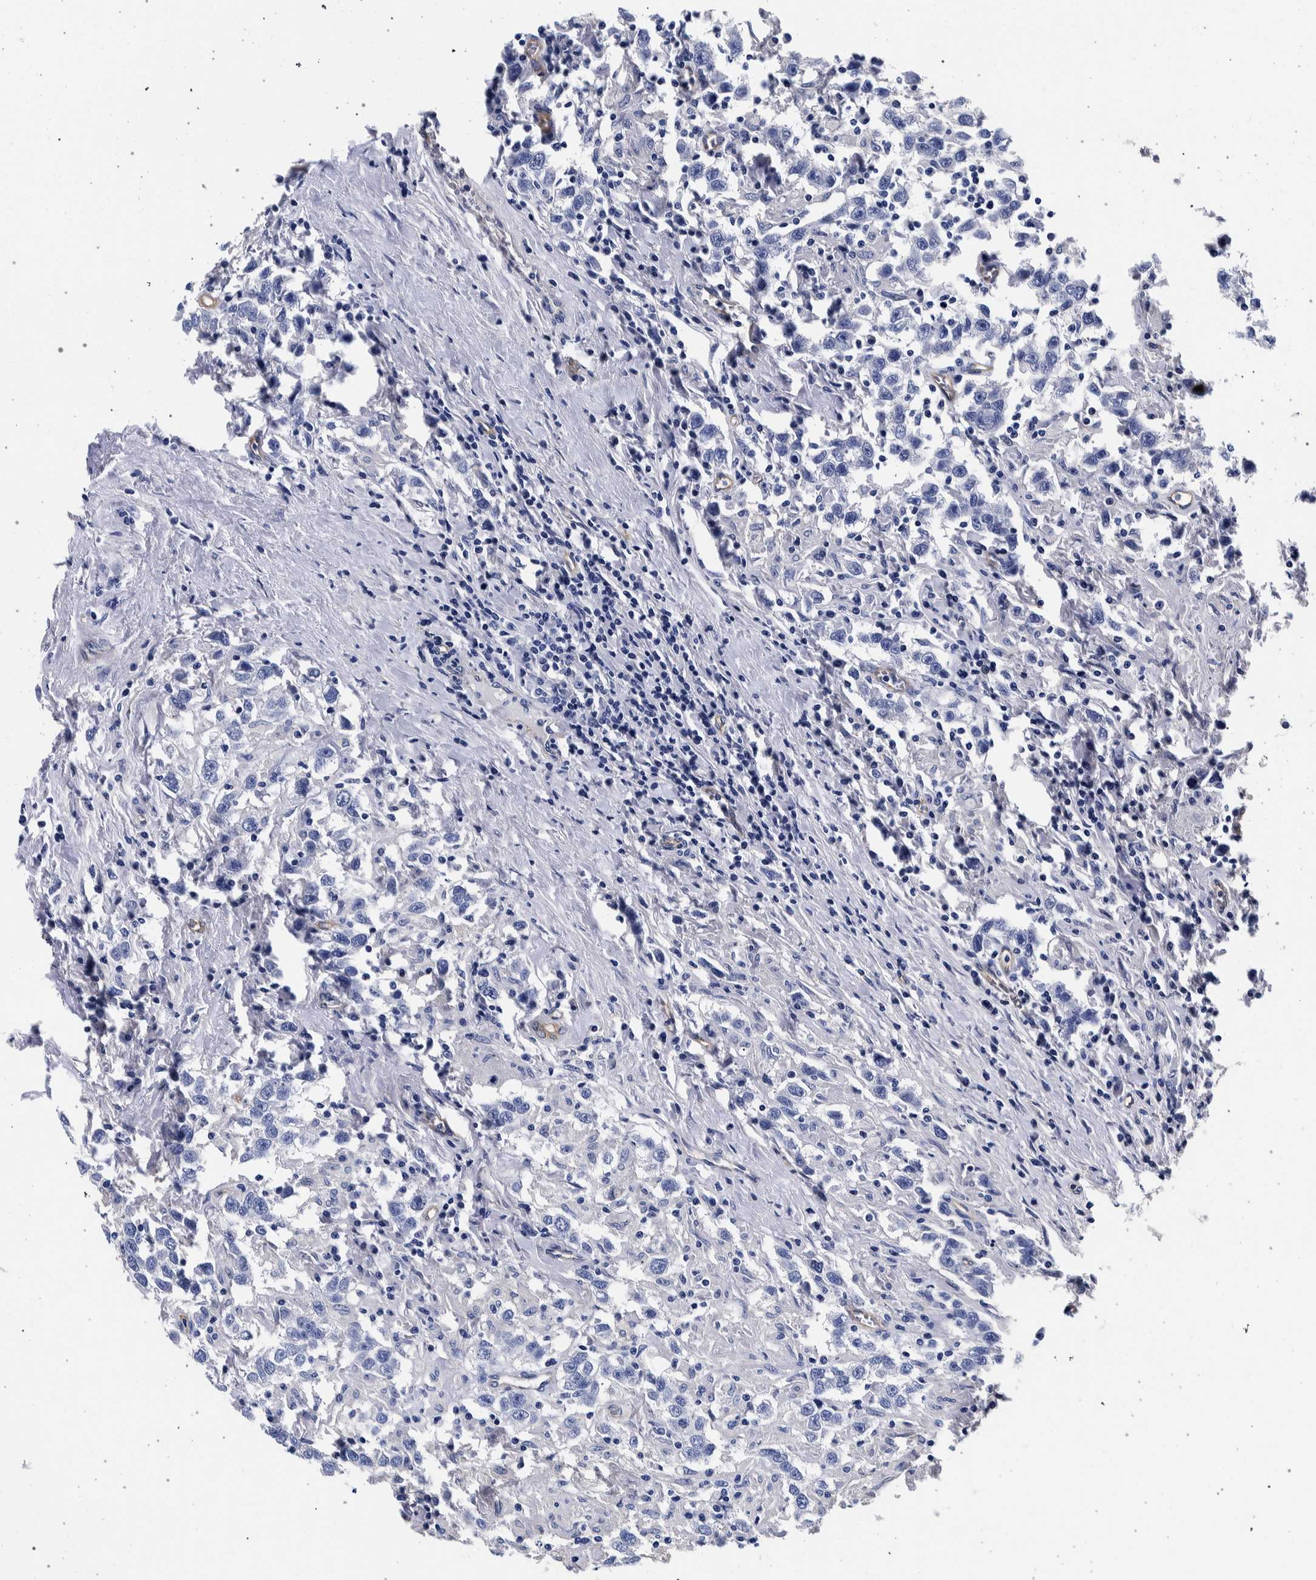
{"staining": {"intensity": "negative", "quantity": "none", "location": "none"}, "tissue": "testis cancer", "cell_type": "Tumor cells", "image_type": "cancer", "snomed": [{"axis": "morphology", "description": "Seminoma, NOS"}, {"axis": "topography", "description": "Testis"}], "caption": "Immunohistochemistry photomicrograph of neoplastic tissue: human testis cancer (seminoma) stained with DAB reveals no significant protein expression in tumor cells.", "gene": "NIBAN2", "patient": {"sex": "male", "age": 41}}